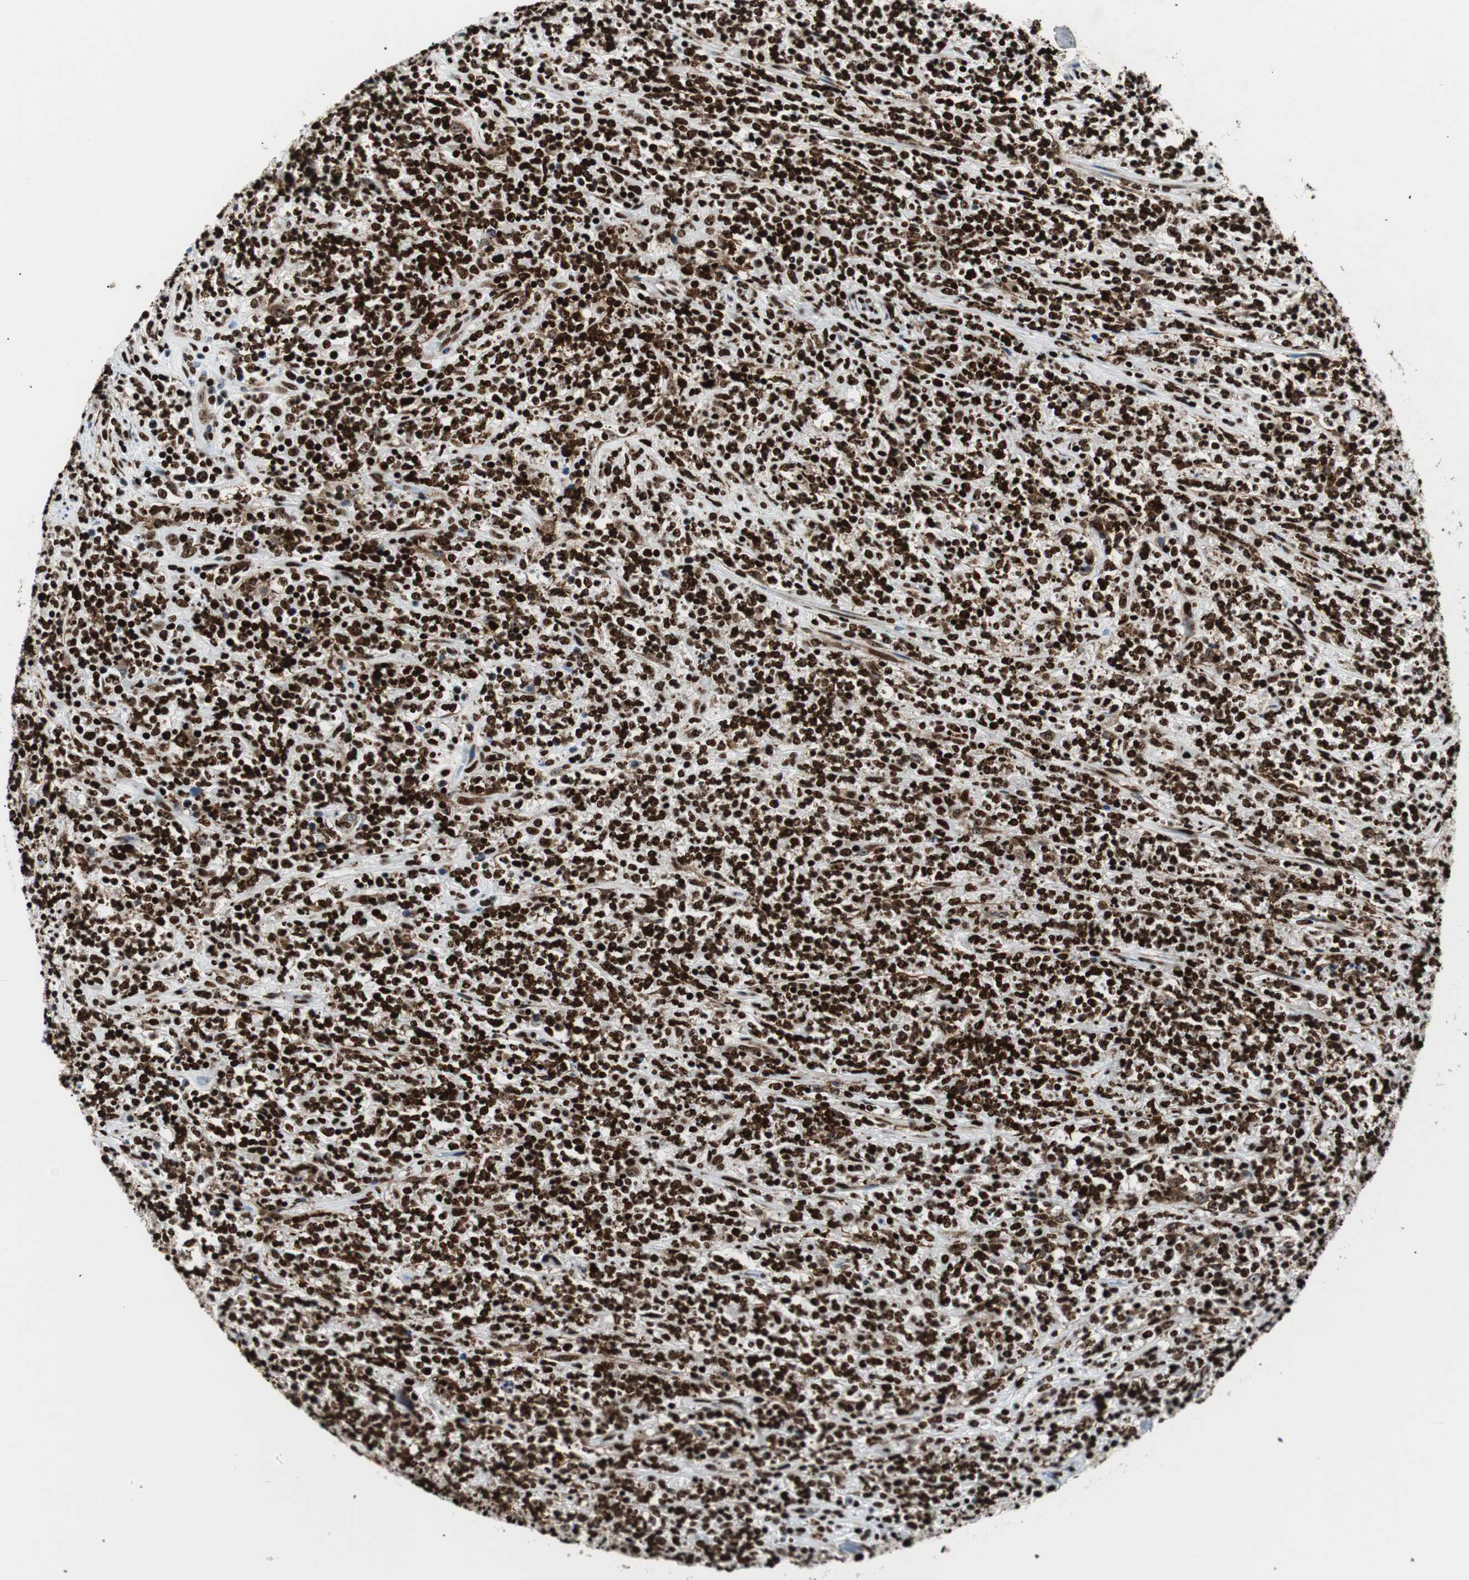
{"staining": {"intensity": "strong", "quantity": ">75%", "location": "nuclear"}, "tissue": "lymphoma", "cell_type": "Tumor cells", "image_type": "cancer", "snomed": [{"axis": "morphology", "description": "Malignant lymphoma, non-Hodgkin's type, High grade"}, {"axis": "topography", "description": "Soft tissue"}], "caption": "Brown immunohistochemical staining in high-grade malignant lymphoma, non-Hodgkin's type reveals strong nuclear expression in approximately >75% of tumor cells.", "gene": "NCL", "patient": {"sex": "male", "age": 18}}